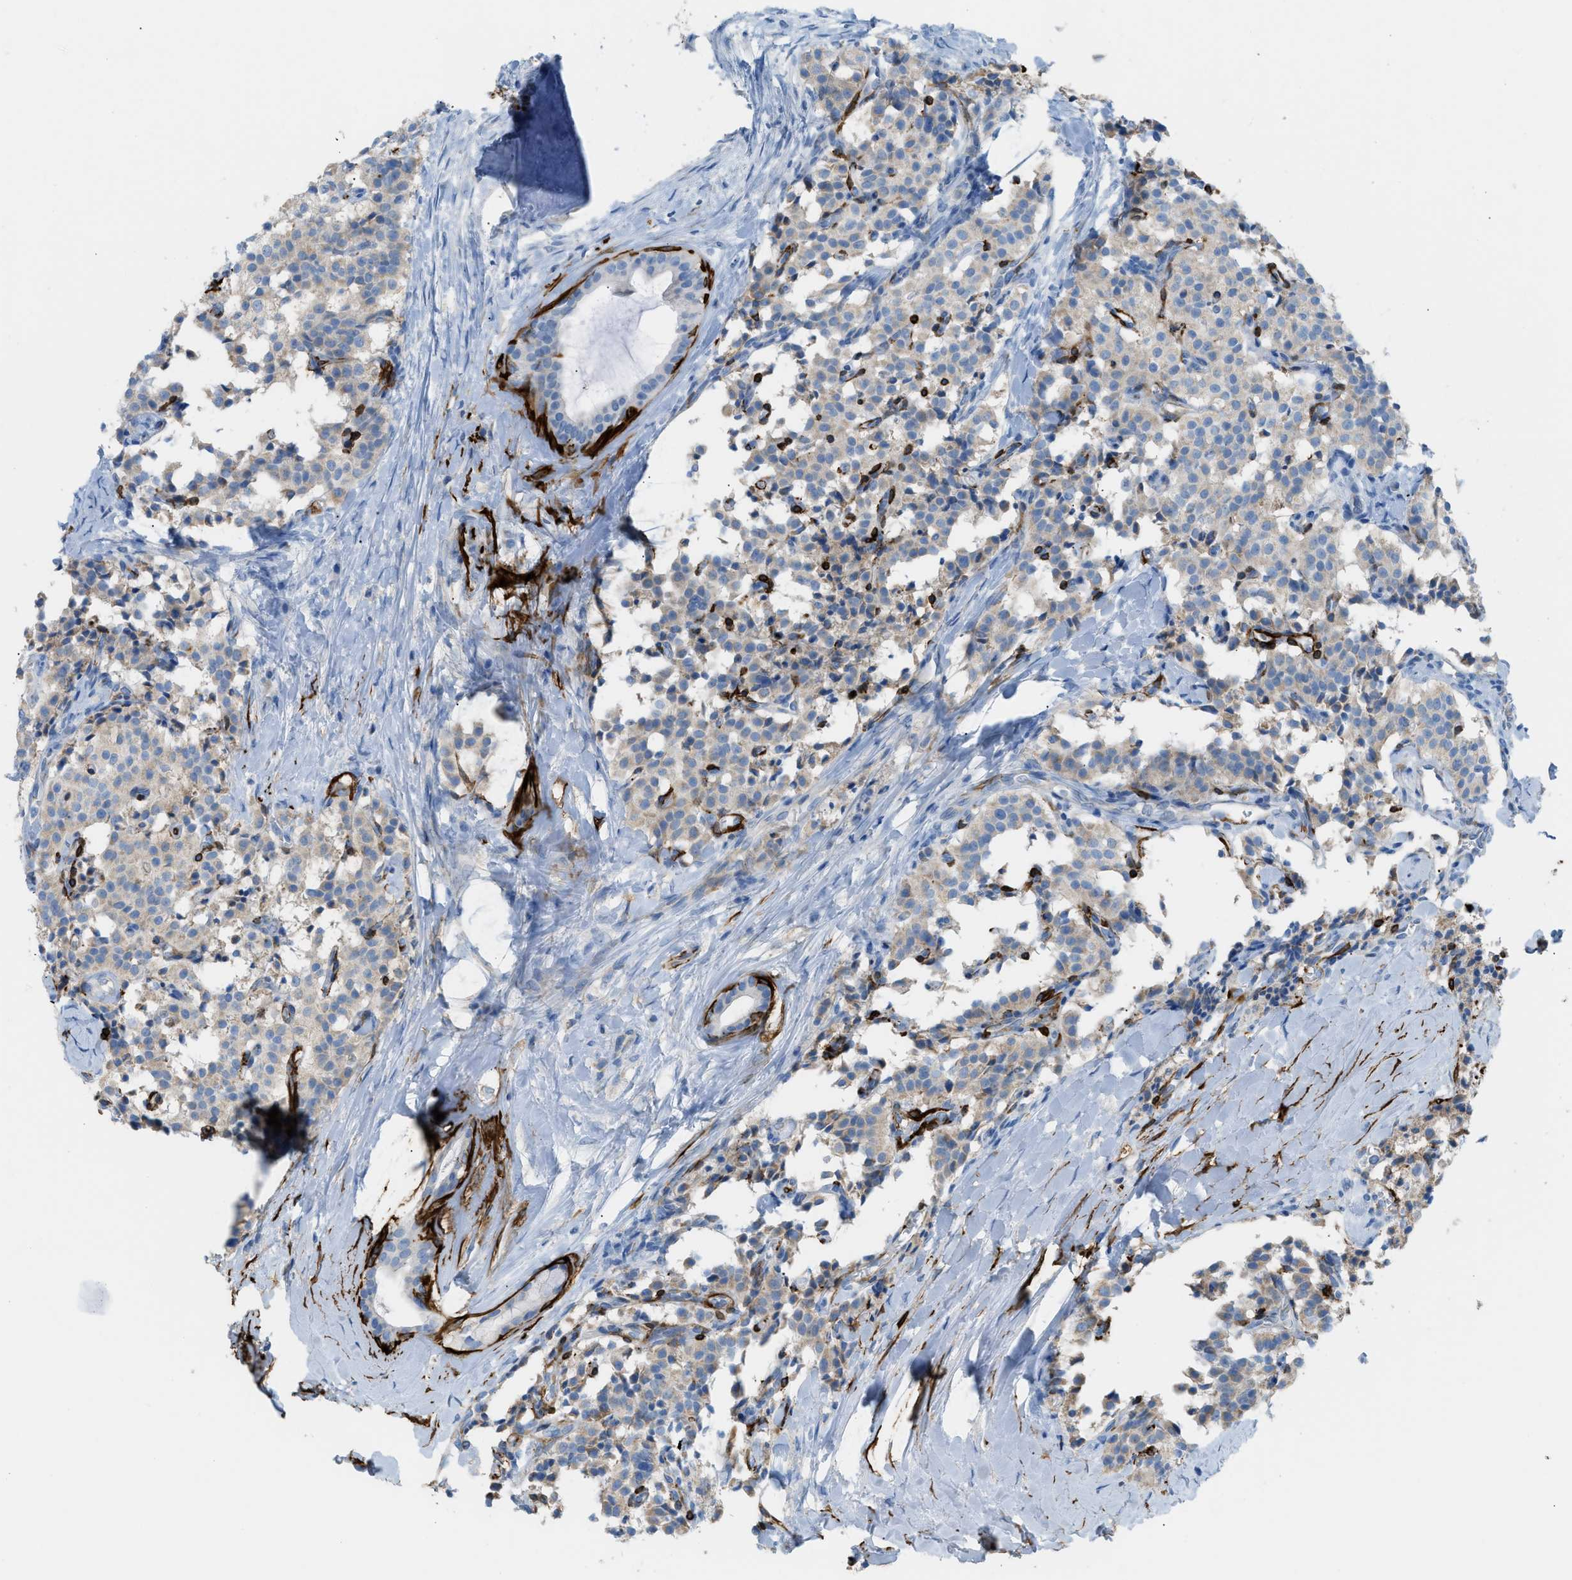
{"staining": {"intensity": "weak", "quantity": "<25%", "location": "cytoplasmic/membranous"}, "tissue": "carcinoid", "cell_type": "Tumor cells", "image_type": "cancer", "snomed": [{"axis": "morphology", "description": "Carcinoid, malignant, NOS"}, {"axis": "topography", "description": "Lung"}], "caption": "IHC of carcinoid demonstrates no expression in tumor cells.", "gene": "MYH11", "patient": {"sex": "male", "age": 30}}